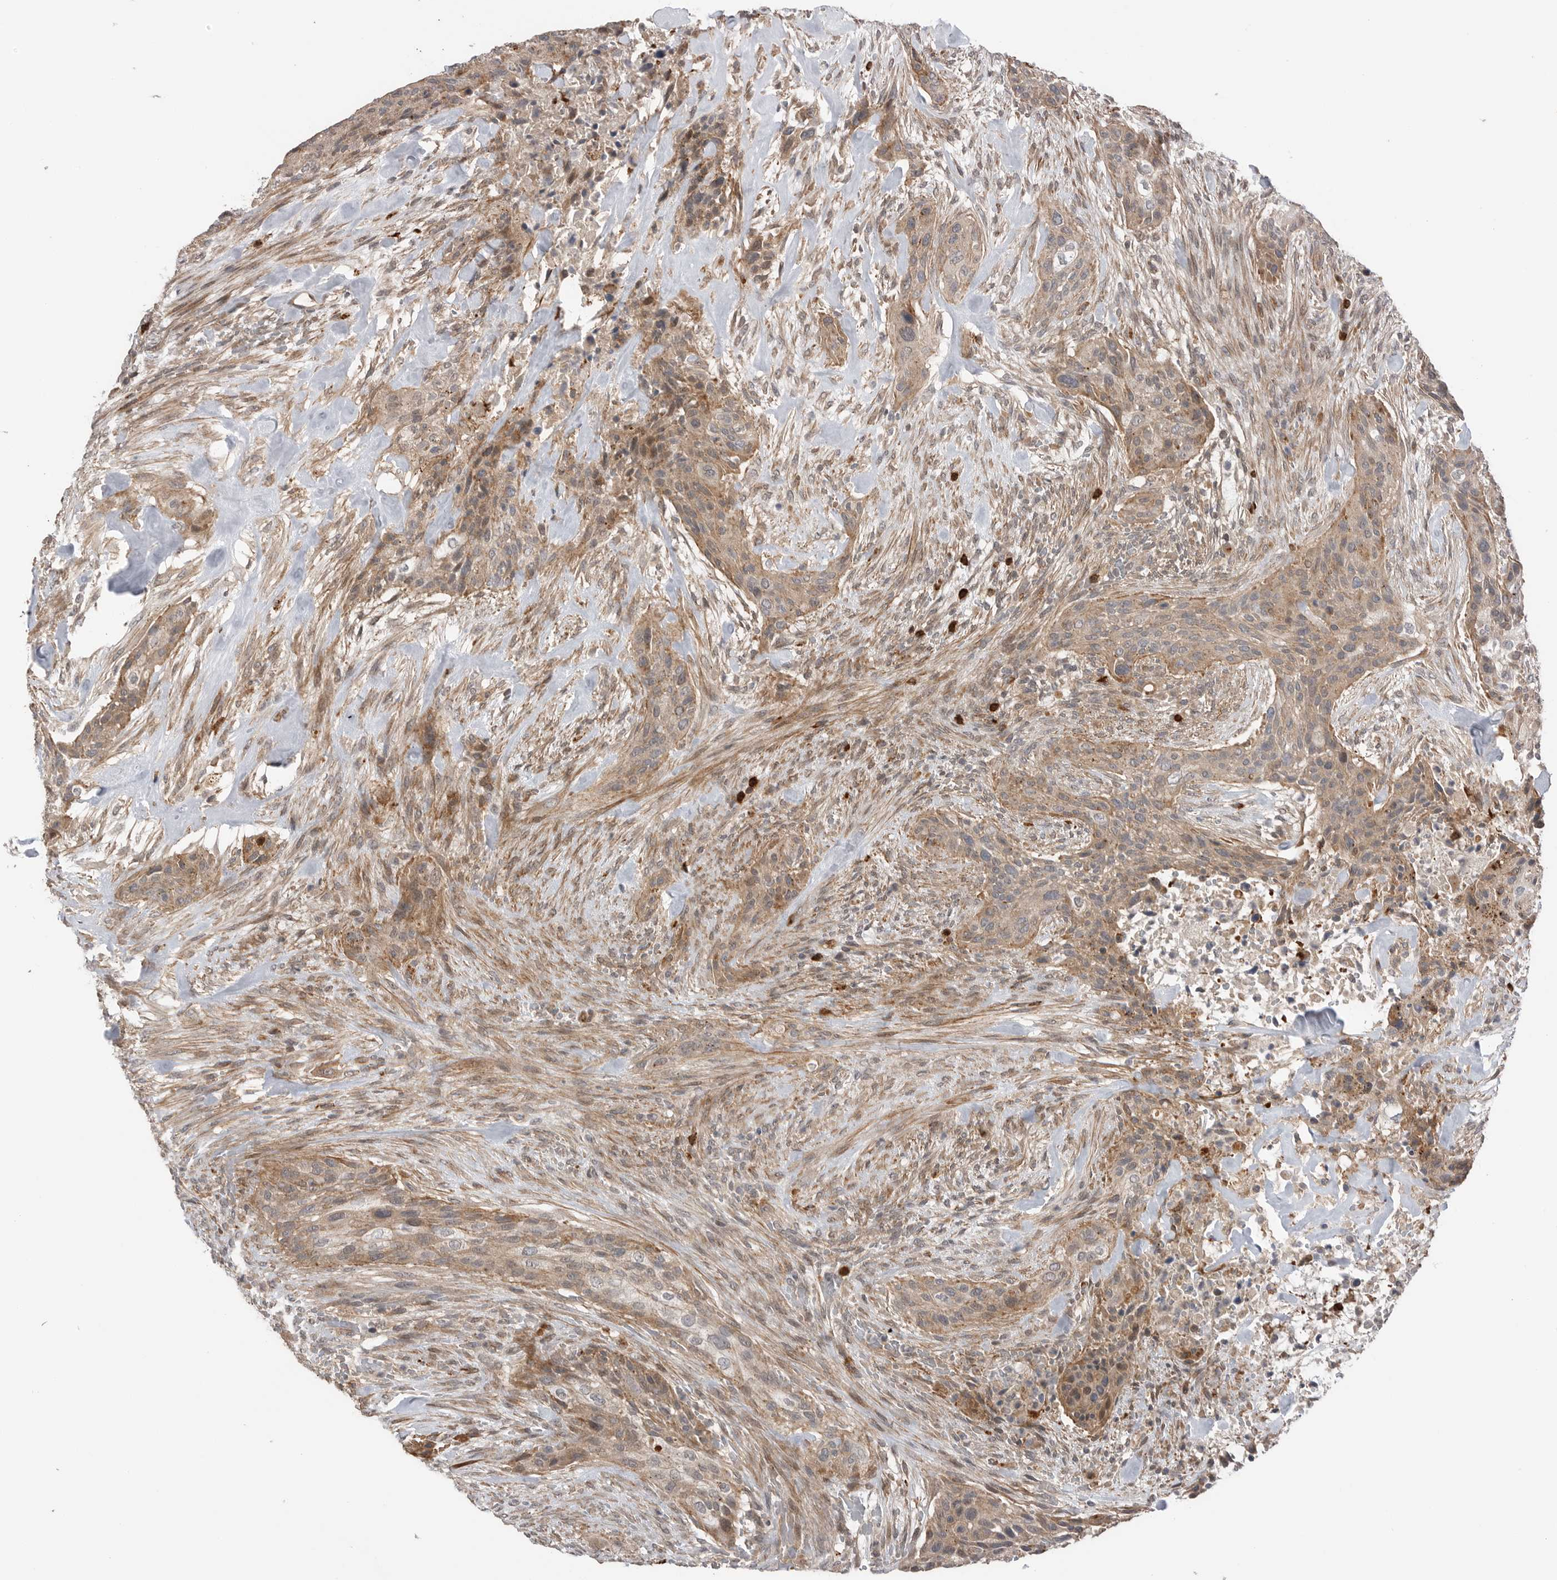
{"staining": {"intensity": "weak", "quantity": ">75%", "location": "cytoplasmic/membranous"}, "tissue": "urothelial cancer", "cell_type": "Tumor cells", "image_type": "cancer", "snomed": [{"axis": "morphology", "description": "Urothelial carcinoma, High grade"}, {"axis": "topography", "description": "Urinary bladder"}], "caption": "Immunohistochemistry staining of high-grade urothelial carcinoma, which exhibits low levels of weak cytoplasmic/membranous staining in about >75% of tumor cells indicating weak cytoplasmic/membranous protein staining. The staining was performed using DAB (3,3'-diaminobenzidine) (brown) for protein detection and nuclei were counterstained in hematoxylin (blue).", "gene": "PEAK1", "patient": {"sex": "male", "age": 35}}